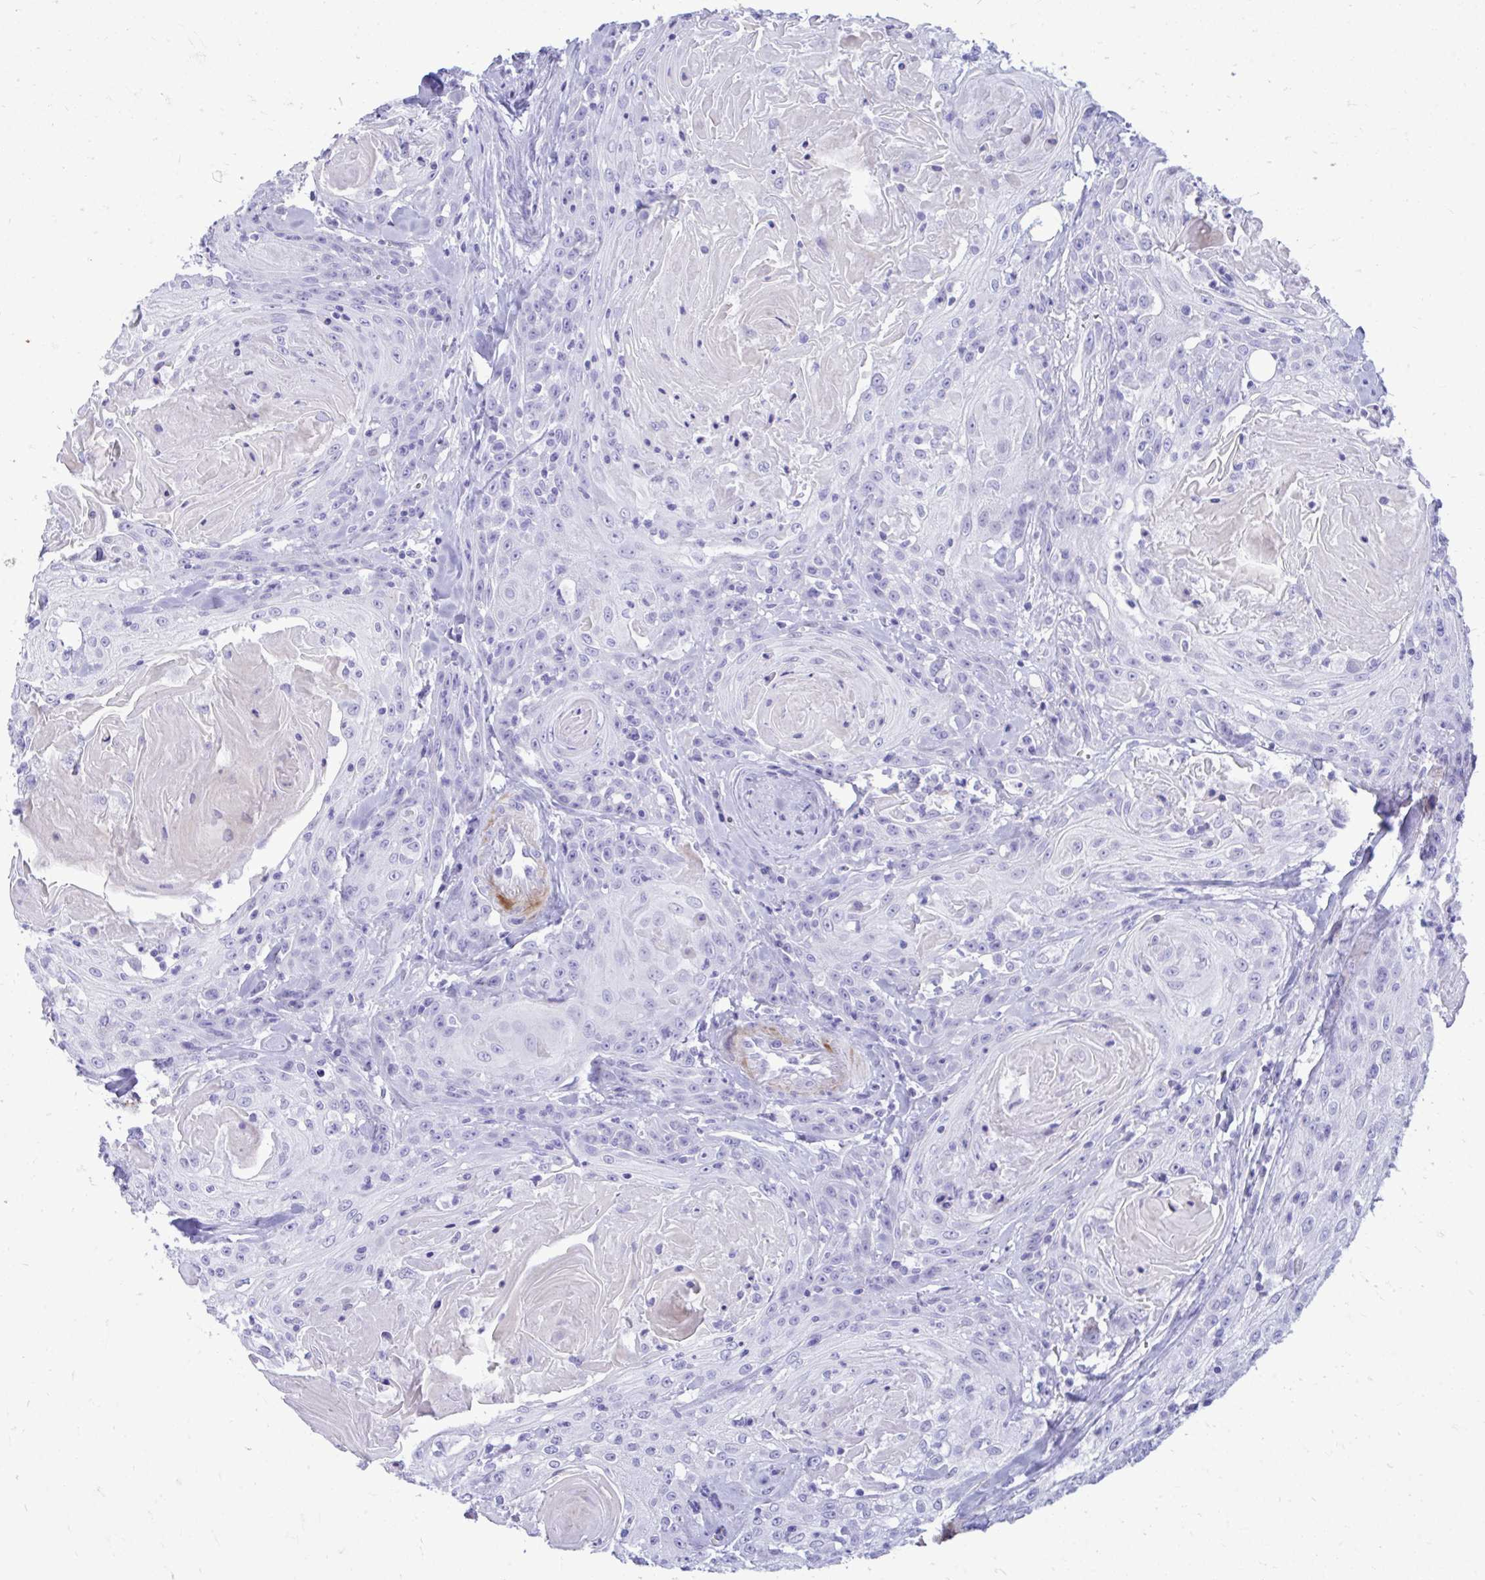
{"staining": {"intensity": "negative", "quantity": "none", "location": "none"}, "tissue": "head and neck cancer", "cell_type": "Tumor cells", "image_type": "cancer", "snomed": [{"axis": "morphology", "description": "Squamous cell carcinoma, NOS"}, {"axis": "topography", "description": "Head-Neck"}], "caption": "A photomicrograph of head and neck cancer stained for a protein displays no brown staining in tumor cells.", "gene": "ANKDD1B", "patient": {"sex": "female", "age": 84}}